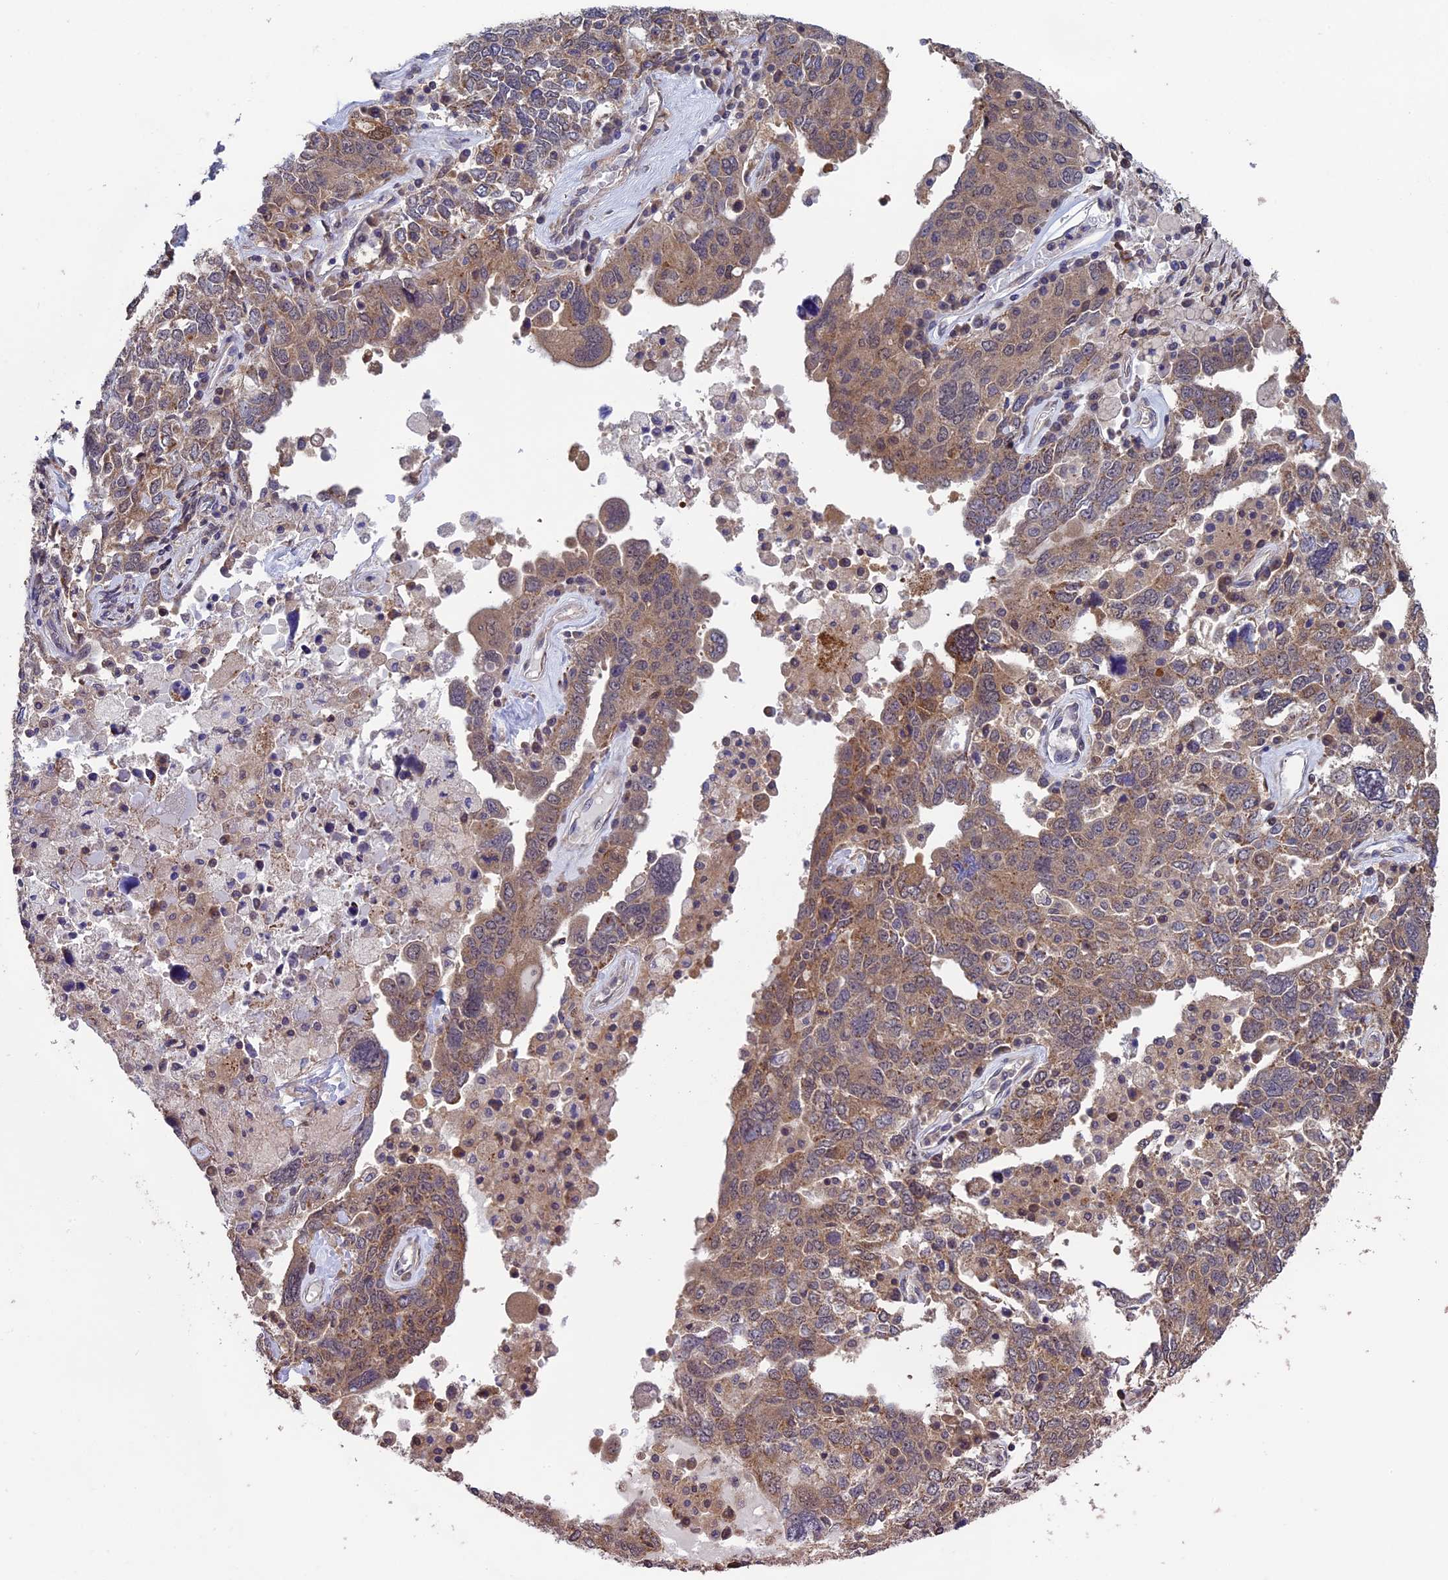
{"staining": {"intensity": "moderate", "quantity": ">75%", "location": "cytoplasmic/membranous"}, "tissue": "ovarian cancer", "cell_type": "Tumor cells", "image_type": "cancer", "snomed": [{"axis": "morphology", "description": "Carcinoma, endometroid"}, {"axis": "topography", "description": "Ovary"}], "caption": "Endometroid carcinoma (ovarian) stained with a protein marker displays moderate staining in tumor cells.", "gene": "LCMT1", "patient": {"sex": "female", "age": 62}}